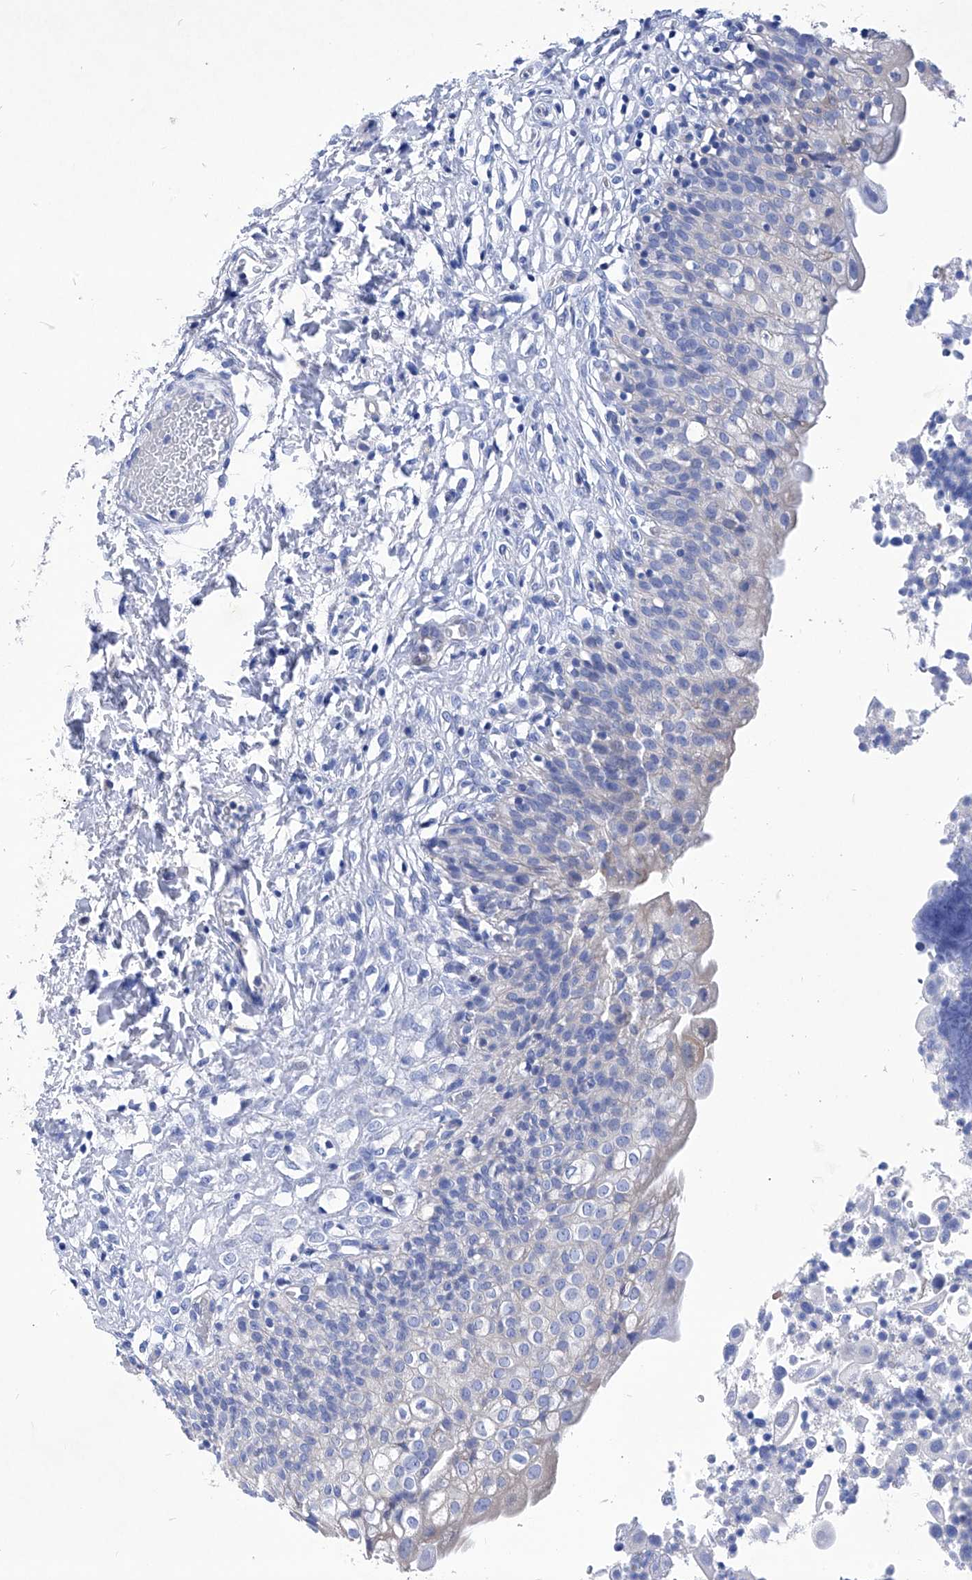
{"staining": {"intensity": "weak", "quantity": "<25%", "location": "cytoplasmic/membranous"}, "tissue": "urinary bladder", "cell_type": "Urothelial cells", "image_type": "normal", "snomed": [{"axis": "morphology", "description": "Normal tissue, NOS"}, {"axis": "topography", "description": "Urinary bladder"}], "caption": "Immunohistochemical staining of normal human urinary bladder exhibits no significant staining in urothelial cells.", "gene": "XPNPEP1", "patient": {"sex": "male", "age": 55}}